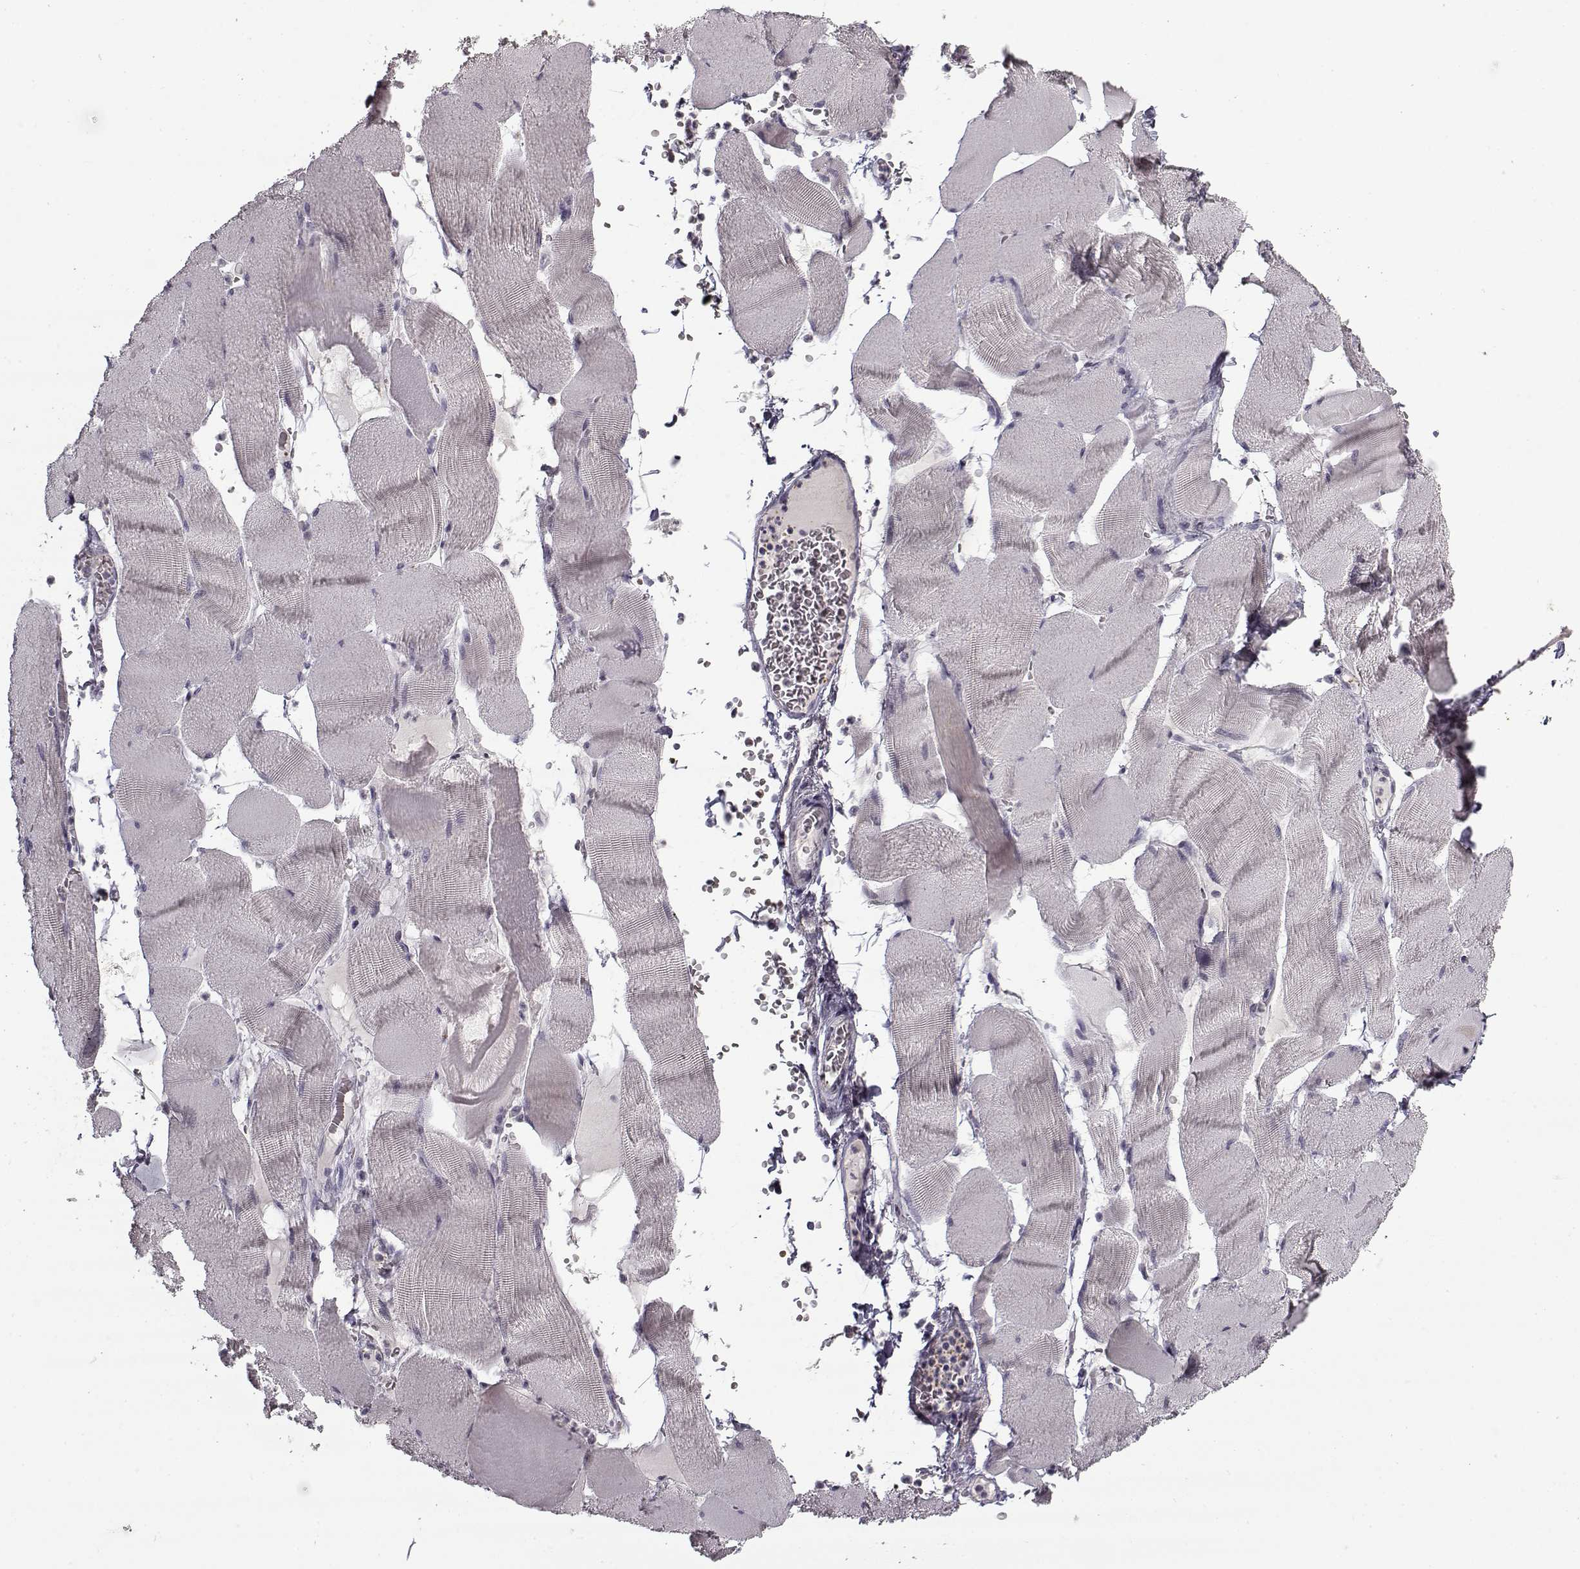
{"staining": {"intensity": "negative", "quantity": "none", "location": "none"}, "tissue": "skeletal muscle", "cell_type": "Myocytes", "image_type": "normal", "snomed": [{"axis": "morphology", "description": "Normal tissue, NOS"}, {"axis": "topography", "description": "Skeletal muscle"}], "caption": "IHC image of unremarkable skeletal muscle: skeletal muscle stained with DAB displays no significant protein staining in myocytes.", "gene": "SNCA", "patient": {"sex": "male", "age": 56}}